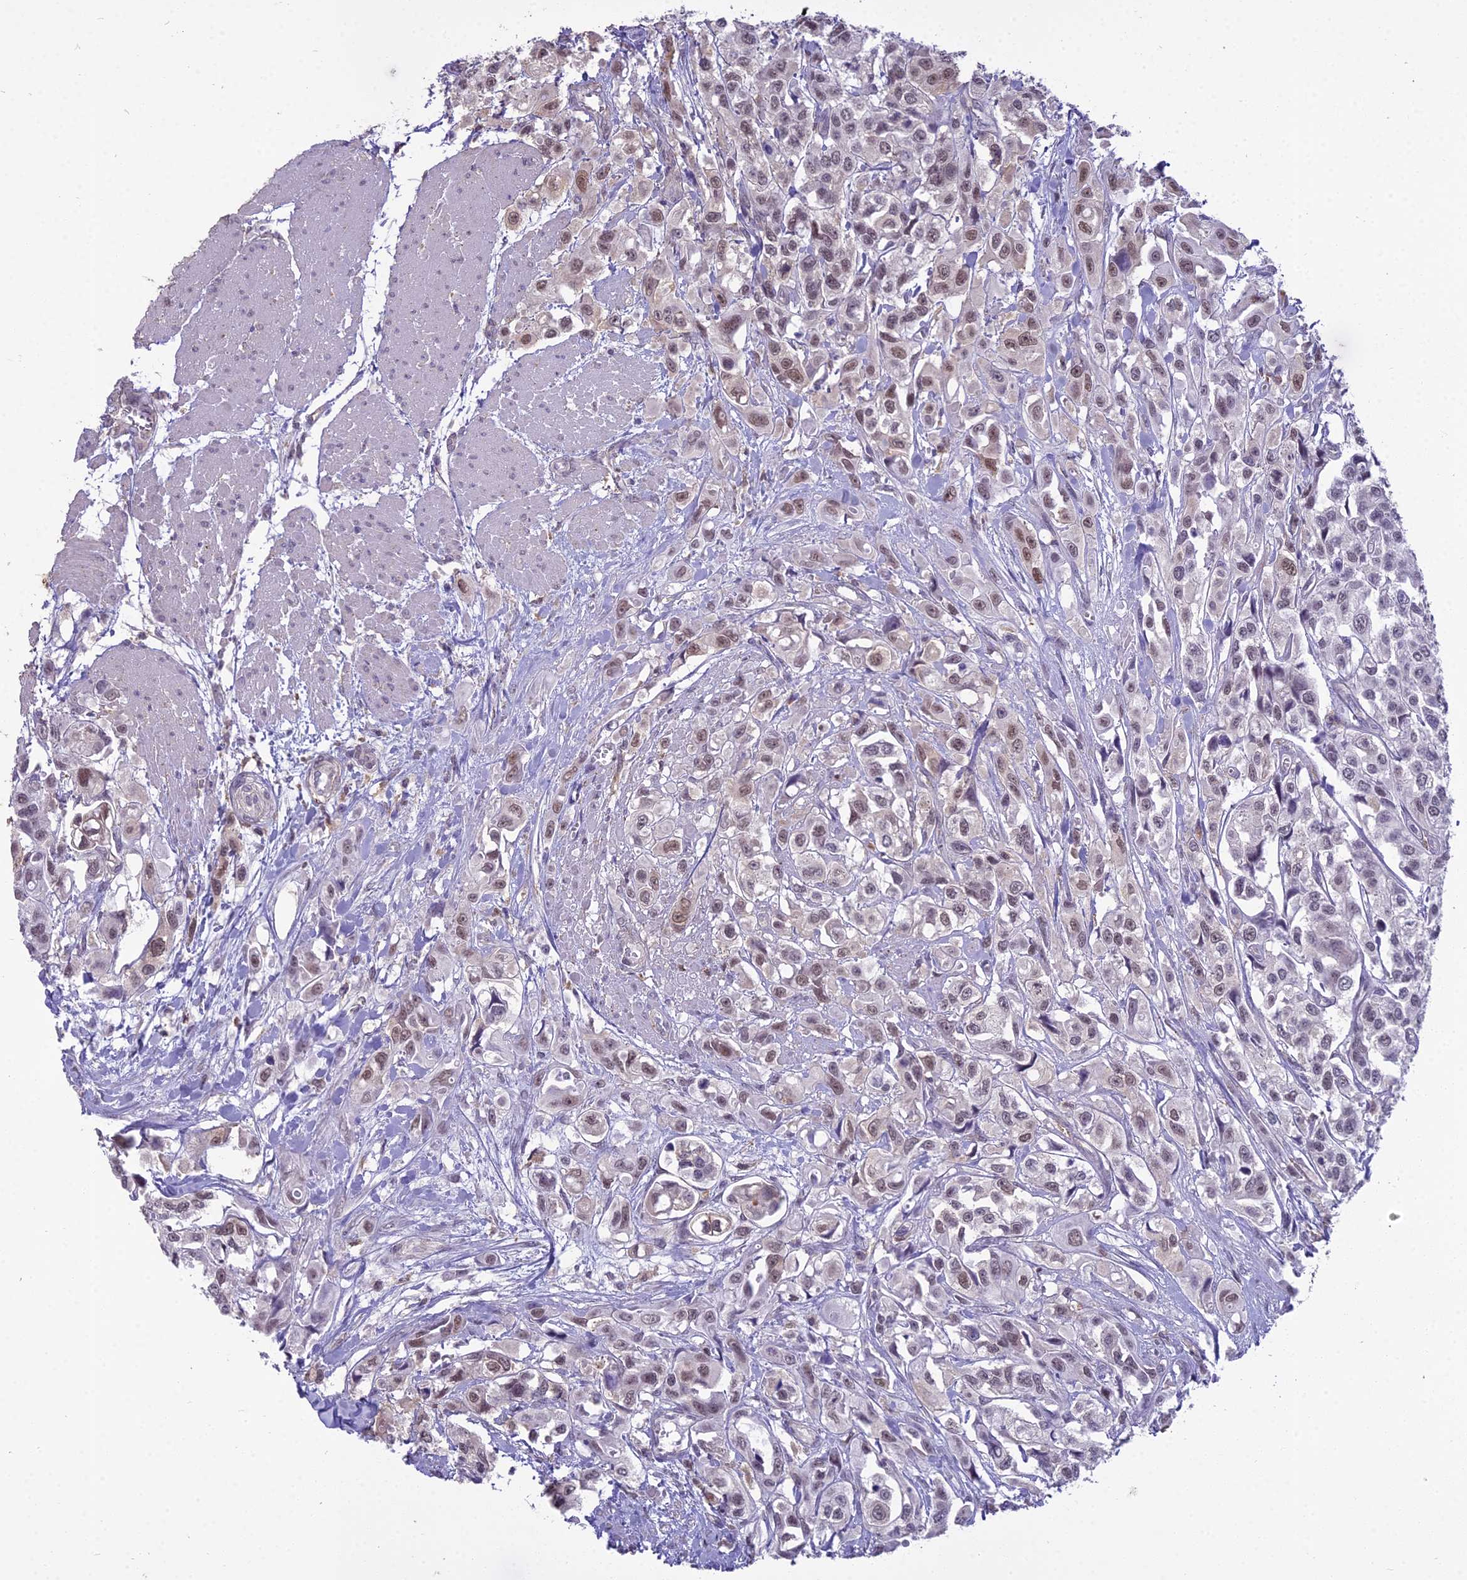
{"staining": {"intensity": "moderate", "quantity": "<25%", "location": "nuclear"}, "tissue": "urothelial cancer", "cell_type": "Tumor cells", "image_type": "cancer", "snomed": [{"axis": "morphology", "description": "Urothelial carcinoma, High grade"}, {"axis": "topography", "description": "Urinary bladder"}], "caption": "Immunohistochemistry (DAB) staining of urothelial cancer exhibits moderate nuclear protein staining in about <25% of tumor cells.", "gene": "BLNK", "patient": {"sex": "male", "age": 67}}